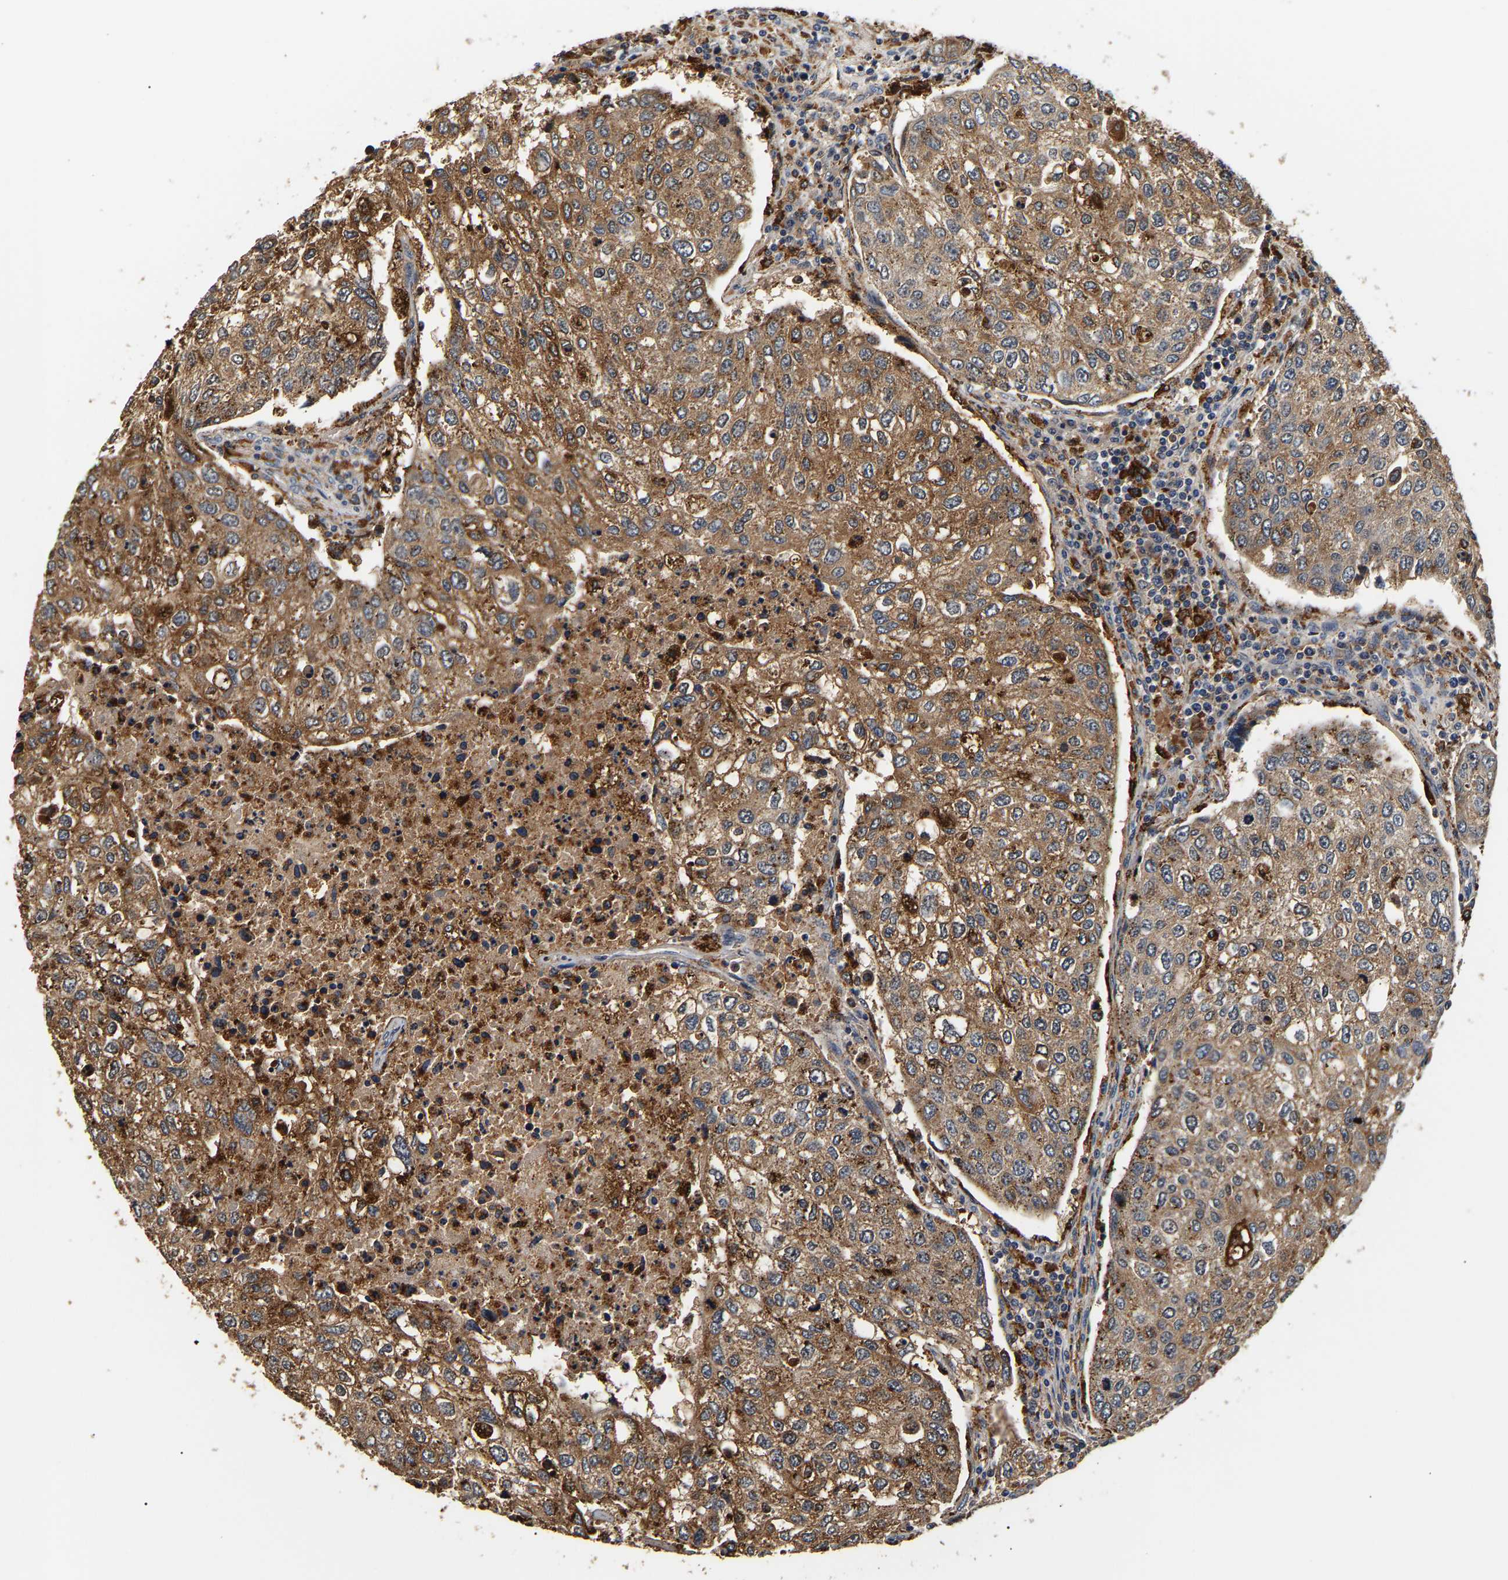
{"staining": {"intensity": "moderate", "quantity": ">75%", "location": "cytoplasmic/membranous,nuclear"}, "tissue": "urothelial cancer", "cell_type": "Tumor cells", "image_type": "cancer", "snomed": [{"axis": "morphology", "description": "Urothelial carcinoma, High grade"}, {"axis": "topography", "description": "Lymph node"}, {"axis": "topography", "description": "Urinary bladder"}], "caption": "Human urothelial cancer stained with a brown dye demonstrates moderate cytoplasmic/membranous and nuclear positive positivity in approximately >75% of tumor cells.", "gene": "SMU1", "patient": {"sex": "male", "age": 51}}